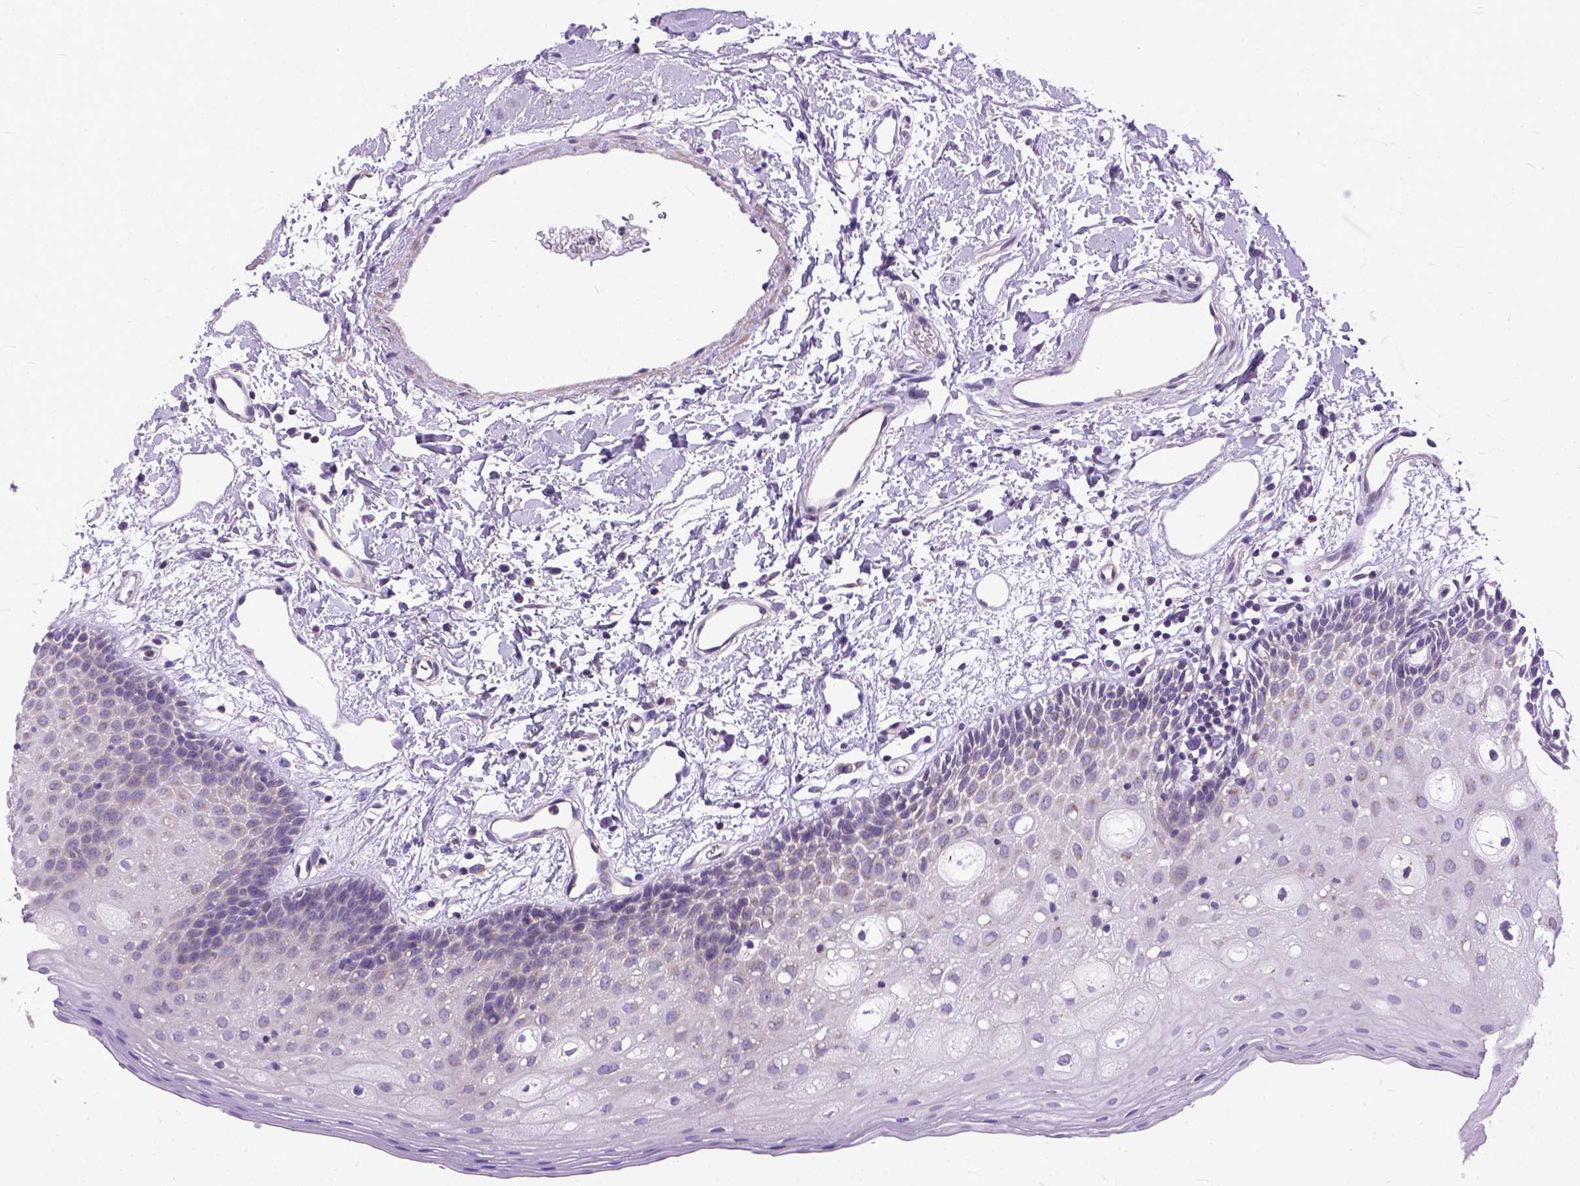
{"staining": {"intensity": "negative", "quantity": "none", "location": "none"}, "tissue": "oral mucosa", "cell_type": "Squamous epithelial cells", "image_type": "normal", "snomed": [{"axis": "morphology", "description": "Normal tissue, NOS"}, {"axis": "topography", "description": "Oral tissue"}], "caption": "A high-resolution micrograph shows immunohistochemistry (IHC) staining of normal oral mucosa, which exhibits no significant positivity in squamous epithelial cells.", "gene": "BANF2", "patient": {"sex": "female", "age": 43}}